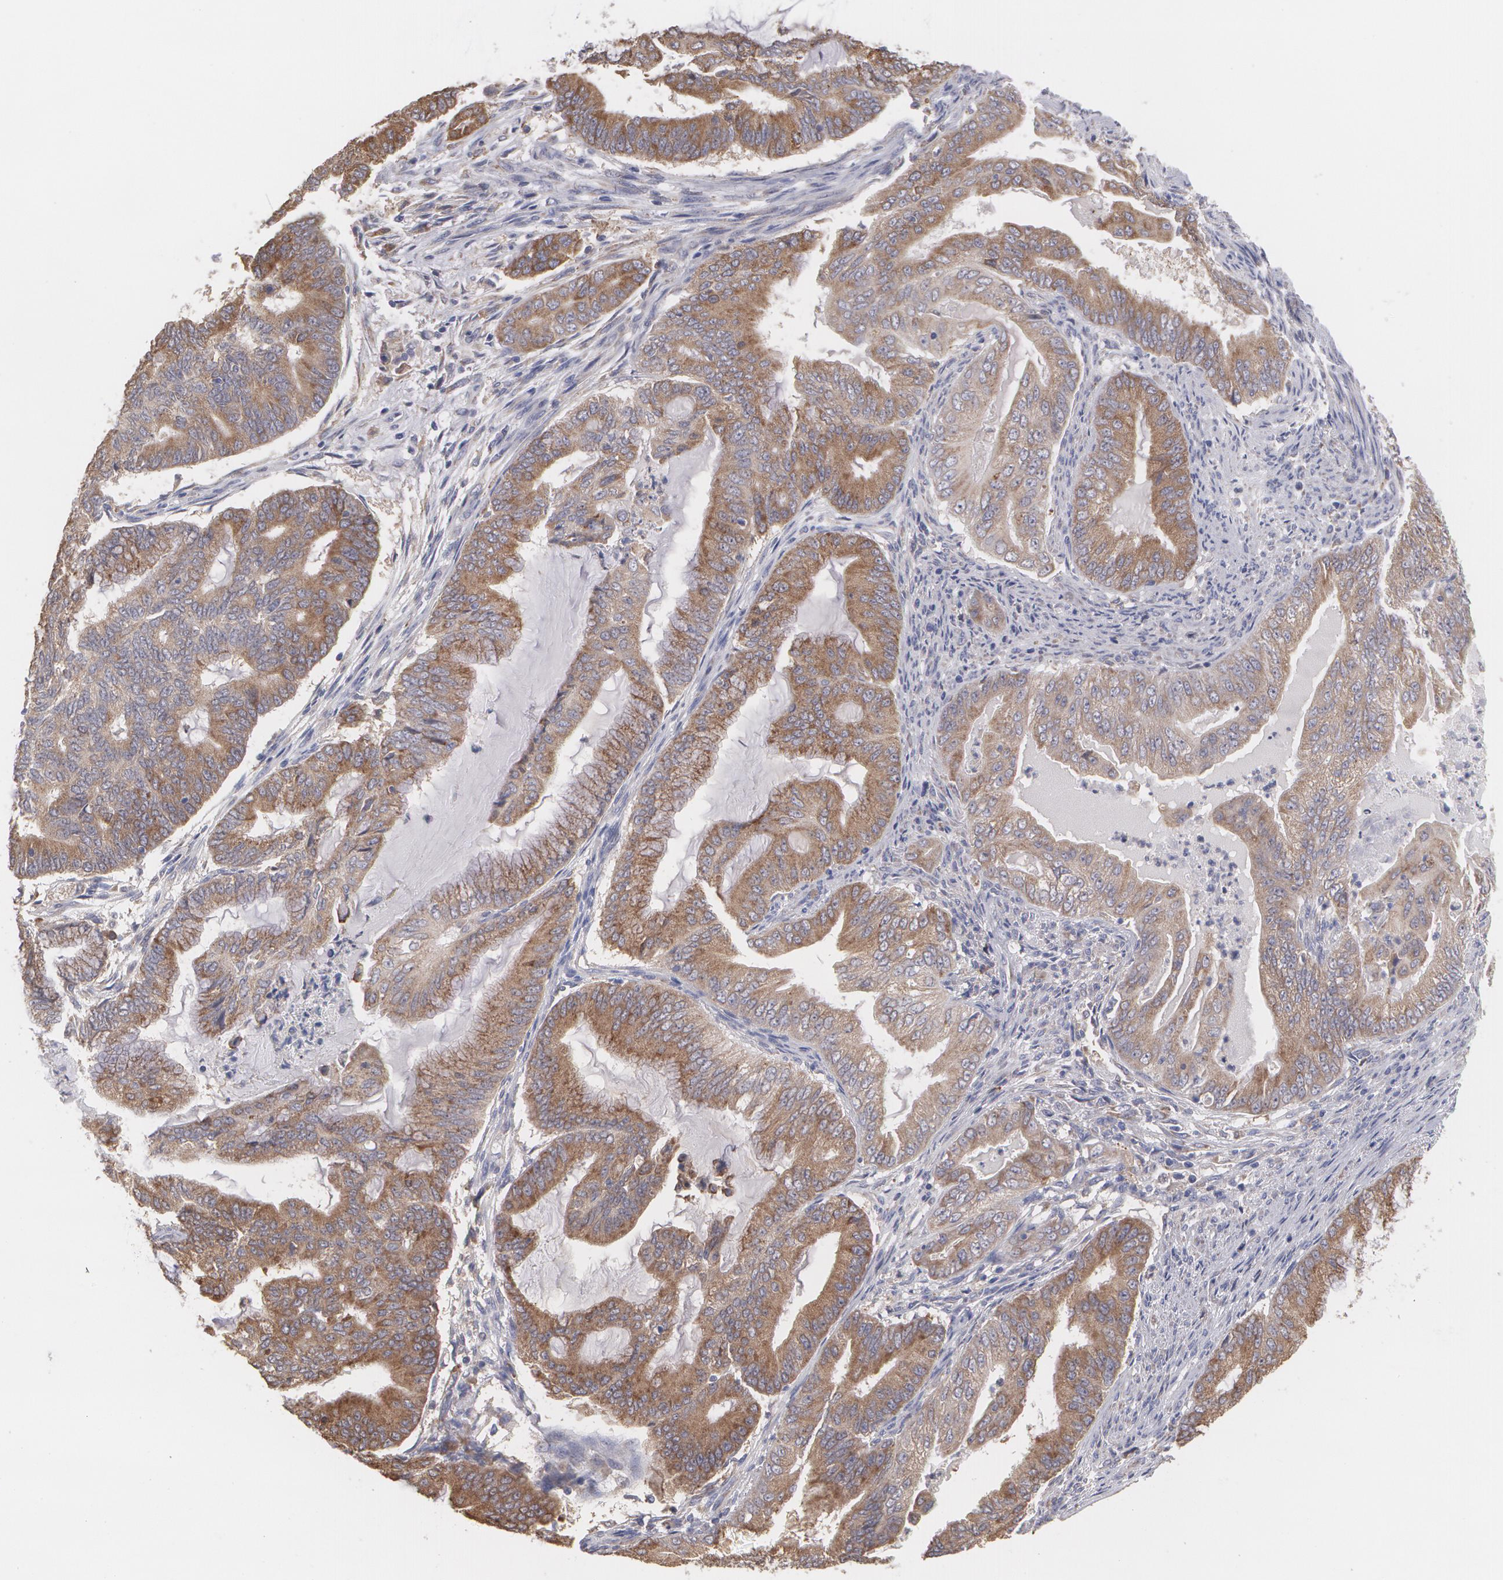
{"staining": {"intensity": "moderate", "quantity": ">75%", "location": "cytoplasmic/membranous"}, "tissue": "endometrial cancer", "cell_type": "Tumor cells", "image_type": "cancer", "snomed": [{"axis": "morphology", "description": "Adenocarcinoma, NOS"}, {"axis": "topography", "description": "Endometrium"}], "caption": "Immunohistochemical staining of human adenocarcinoma (endometrial) demonstrates moderate cytoplasmic/membranous protein expression in approximately >75% of tumor cells.", "gene": "MTHFD1", "patient": {"sex": "female", "age": 63}}